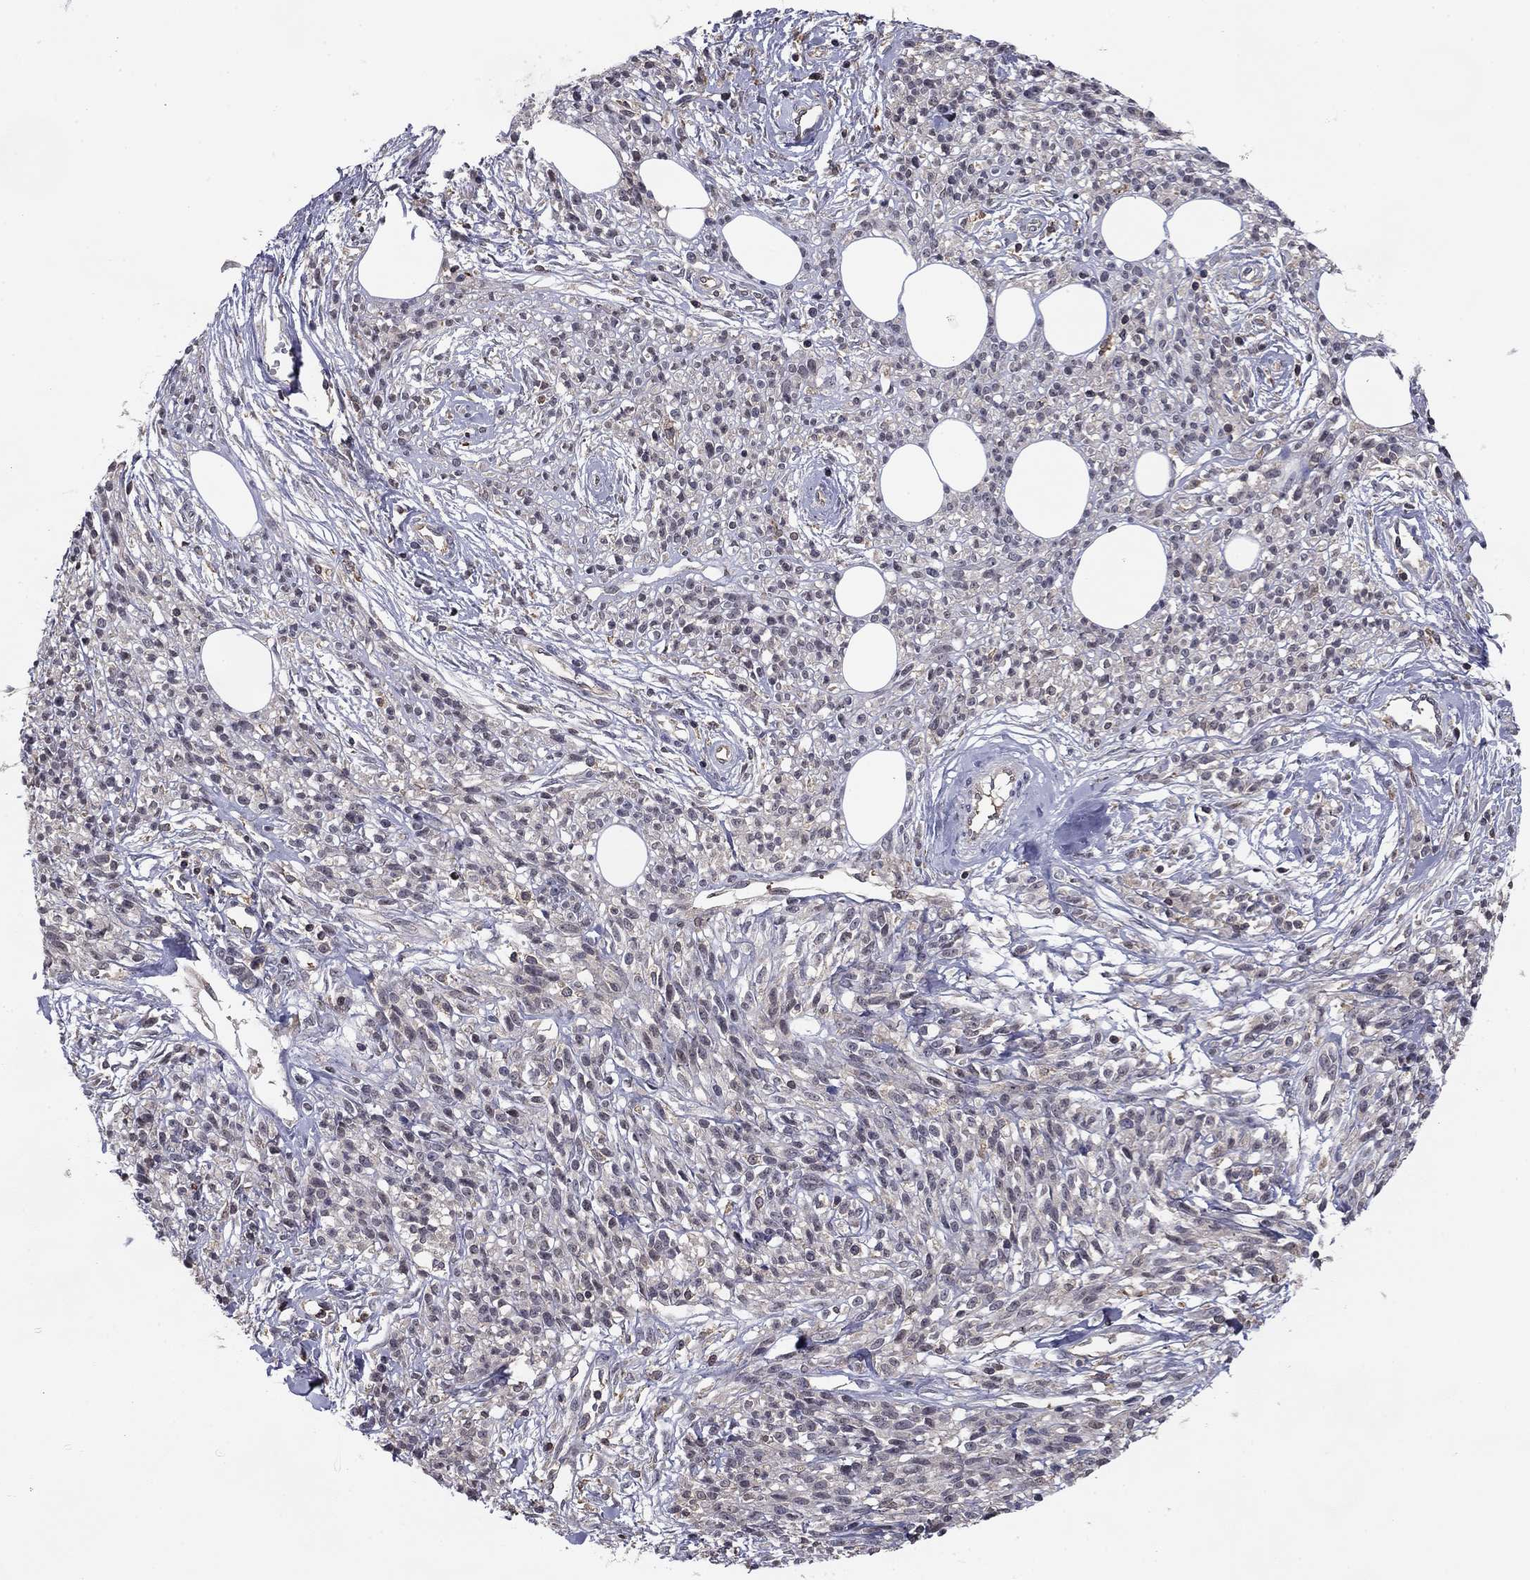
{"staining": {"intensity": "negative", "quantity": "none", "location": "none"}, "tissue": "melanoma", "cell_type": "Tumor cells", "image_type": "cancer", "snomed": [{"axis": "morphology", "description": "Malignant melanoma, NOS"}, {"axis": "topography", "description": "Skin"}, {"axis": "topography", "description": "Skin of trunk"}], "caption": "Immunohistochemical staining of human melanoma reveals no significant positivity in tumor cells.", "gene": "PLCB2", "patient": {"sex": "male", "age": 74}}